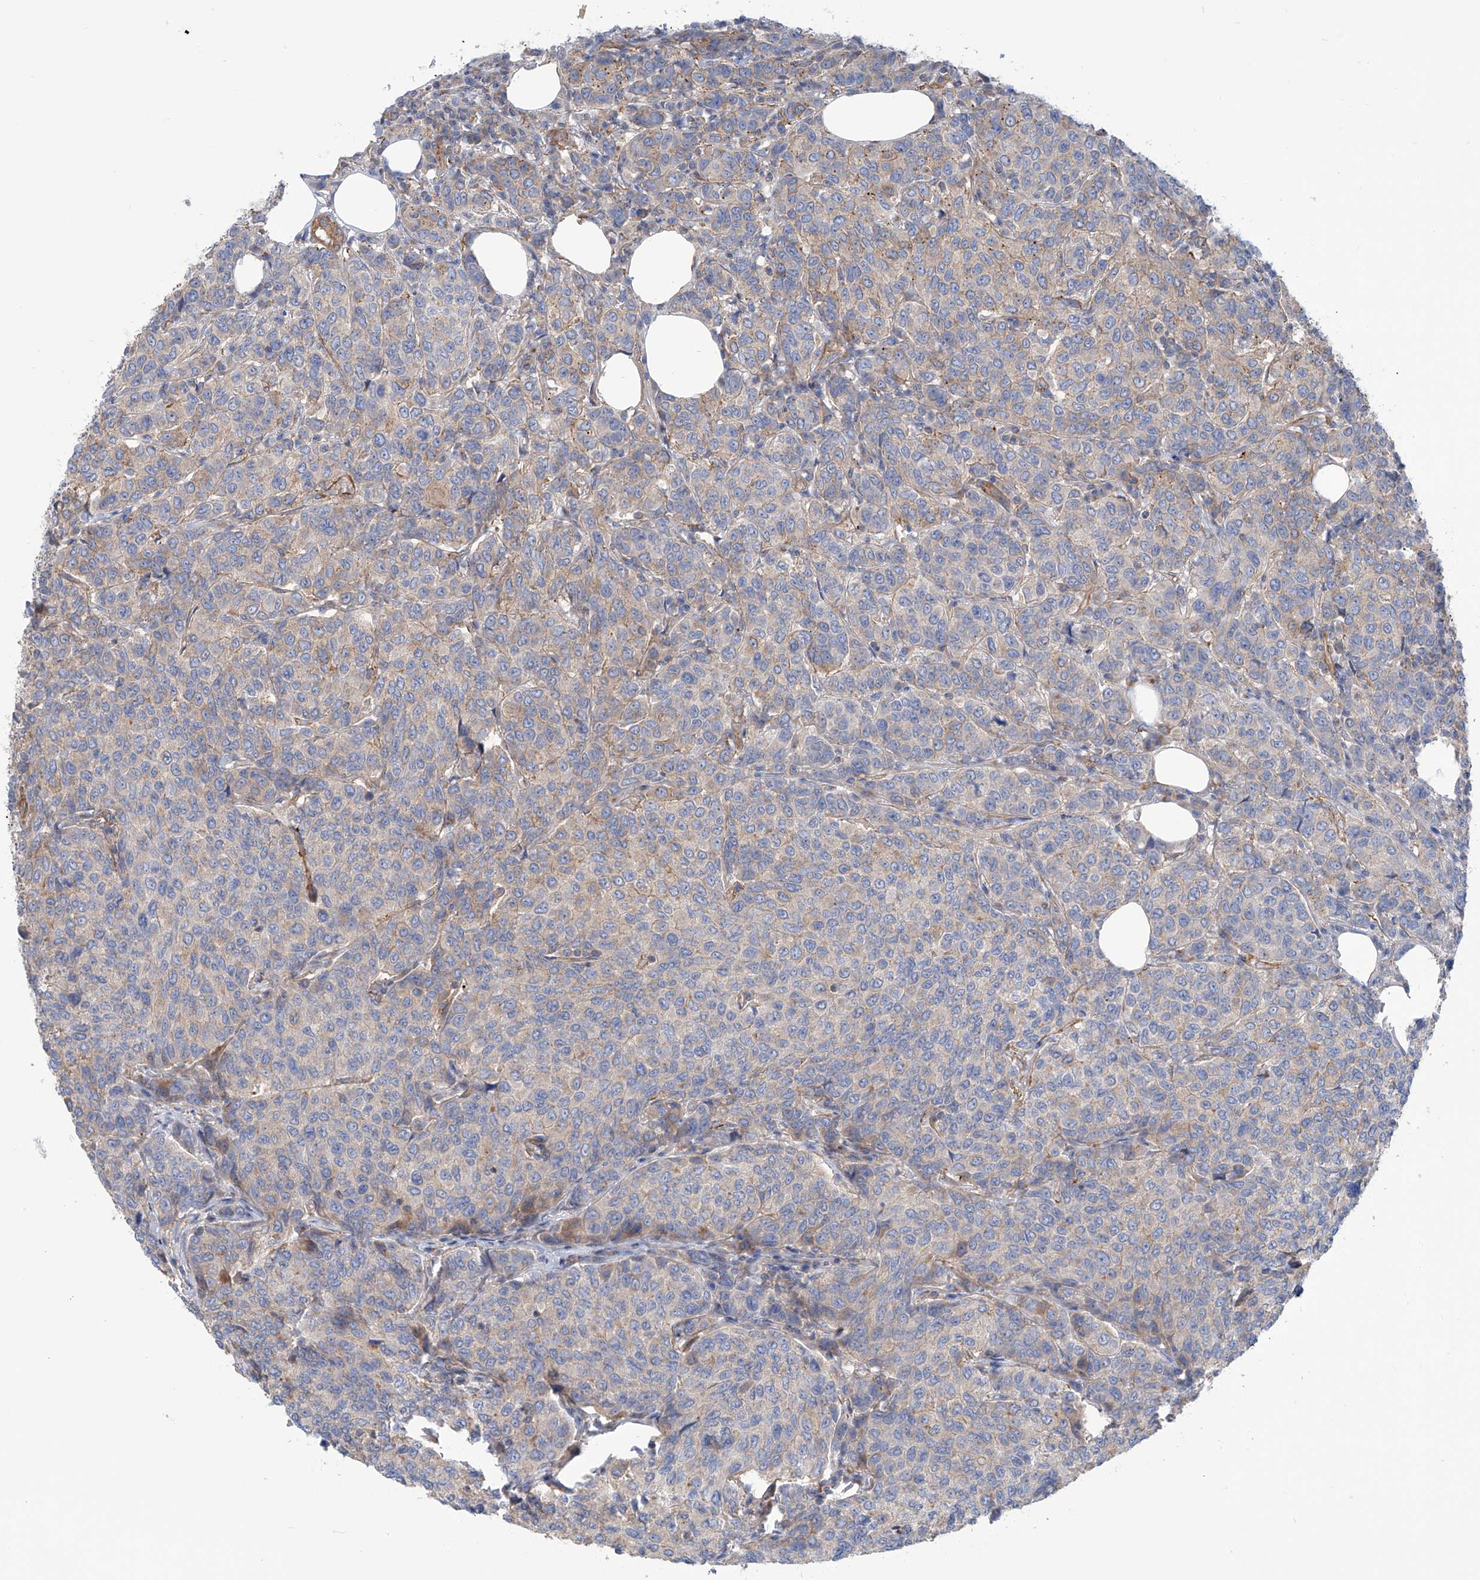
{"staining": {"intensity": "negative", "quantity": "none", "location": "none"}, "tissue": "breast cancer", "cell_type": "Tumor cells", "image_type": "cancer", "snomed": [{"axis": "morphology", "description": "Duct carcinoma"}, {"axis": "topography", "description": "Breast"}], "caption": "This is an immunohistochemistry micrograph of invasive ductal carcinoma (breast). There is no staining in tumor cells.", "gene": "TMEM209", "patient": {"sex": "female", "age": 55}}